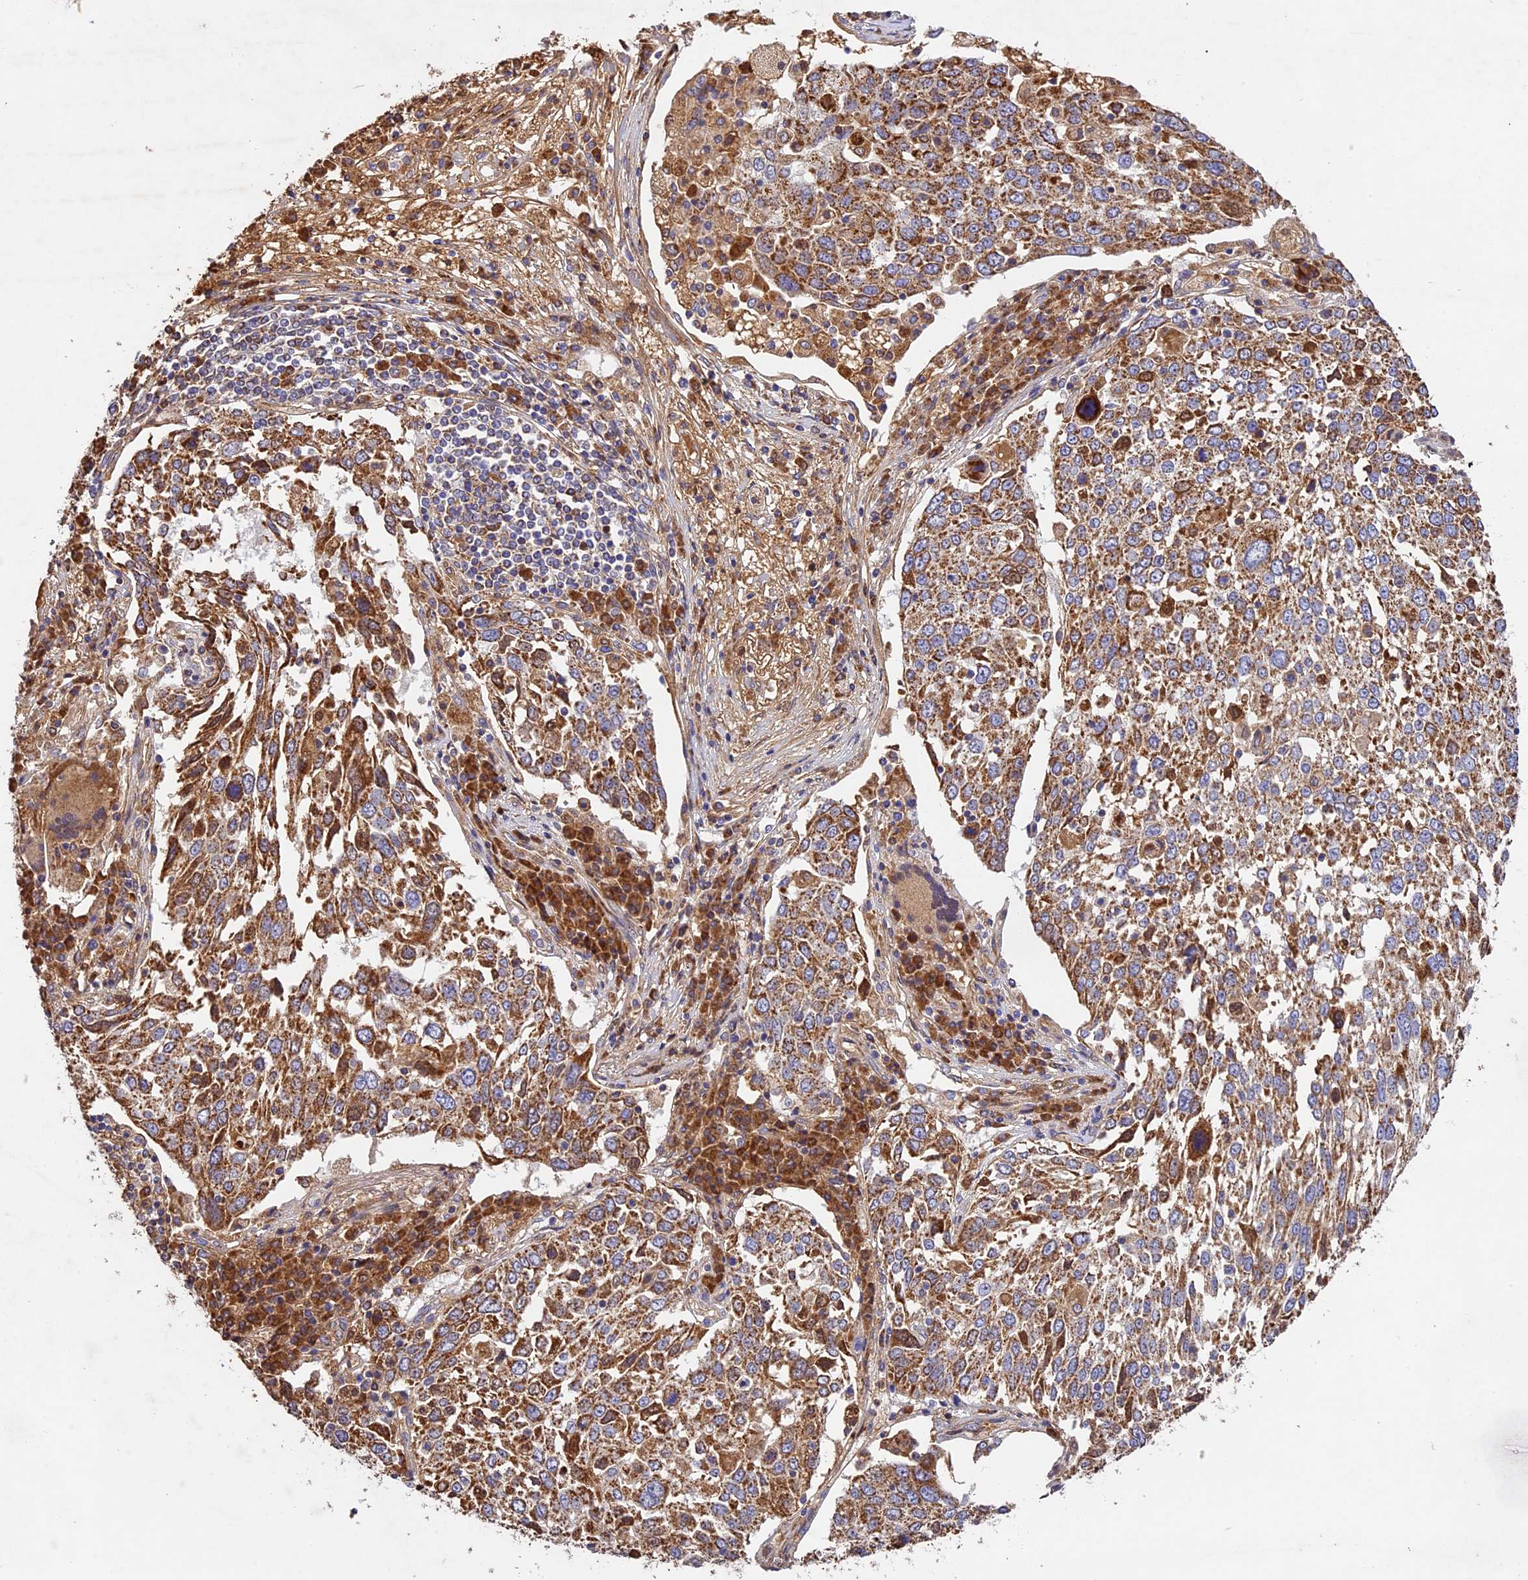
{"staining": {"intensity": "strong", "quantity": ">75%", "location": "cytoplasmic/membranous"}, "tissue": "lung cancer", "cell_type": "Tumor cells", "image_type": "cancer", "snomed": [{"axis": "morphology", "description": "Squamous cell carcinoma, NOS"}, {"axis": "topography", "description": "Lung"}], "caption": "A brown stain shows strong cytoplasmic/membranous expression of a protein in human lung cancer (squamous cell carcinoma) tumor cells.", "gene": "OCEL1", "patient": {"sex": "male", "age": 65}}